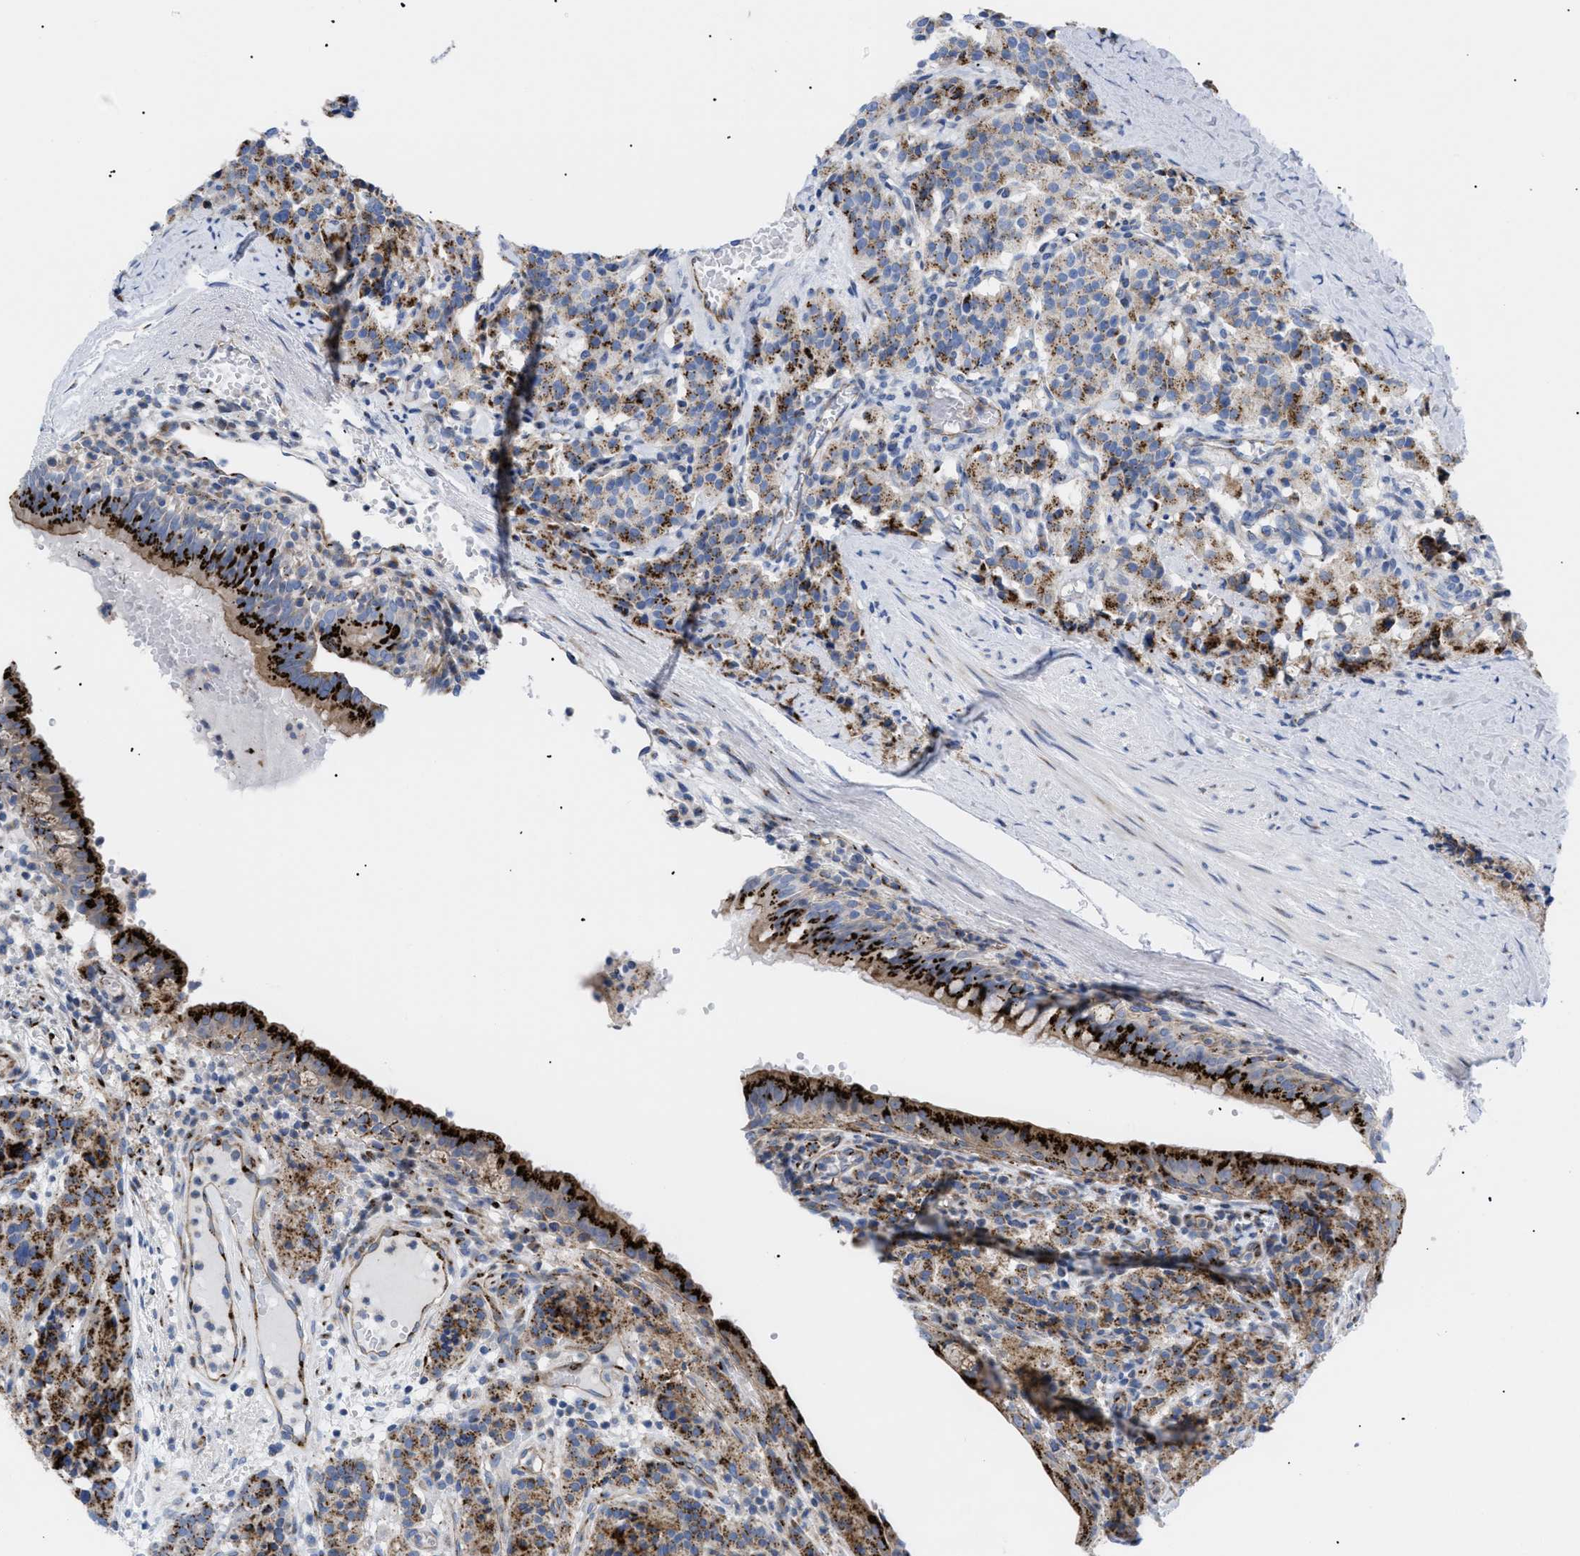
{"staining": {"intensity": "strong", "quantity": ">75%", "location": "cytoplasmic/membranous"}, "tissue": "carcinoid", "cell_type": "Tumor cells", "image_type": "cancer", "snomed": [{"axis": "morphology", "description": "Carcinoid, malignant, NOS"}, {"axis": "topography", "description": "Lung"}], "caption": "This is an image of IHC staining of carcinoid (malignant), which shows strong staining in the cytoplasmic/membranous of tumor cells.", "gene": "TMEM17", "patient": {"sex": "male", "age": 30}}